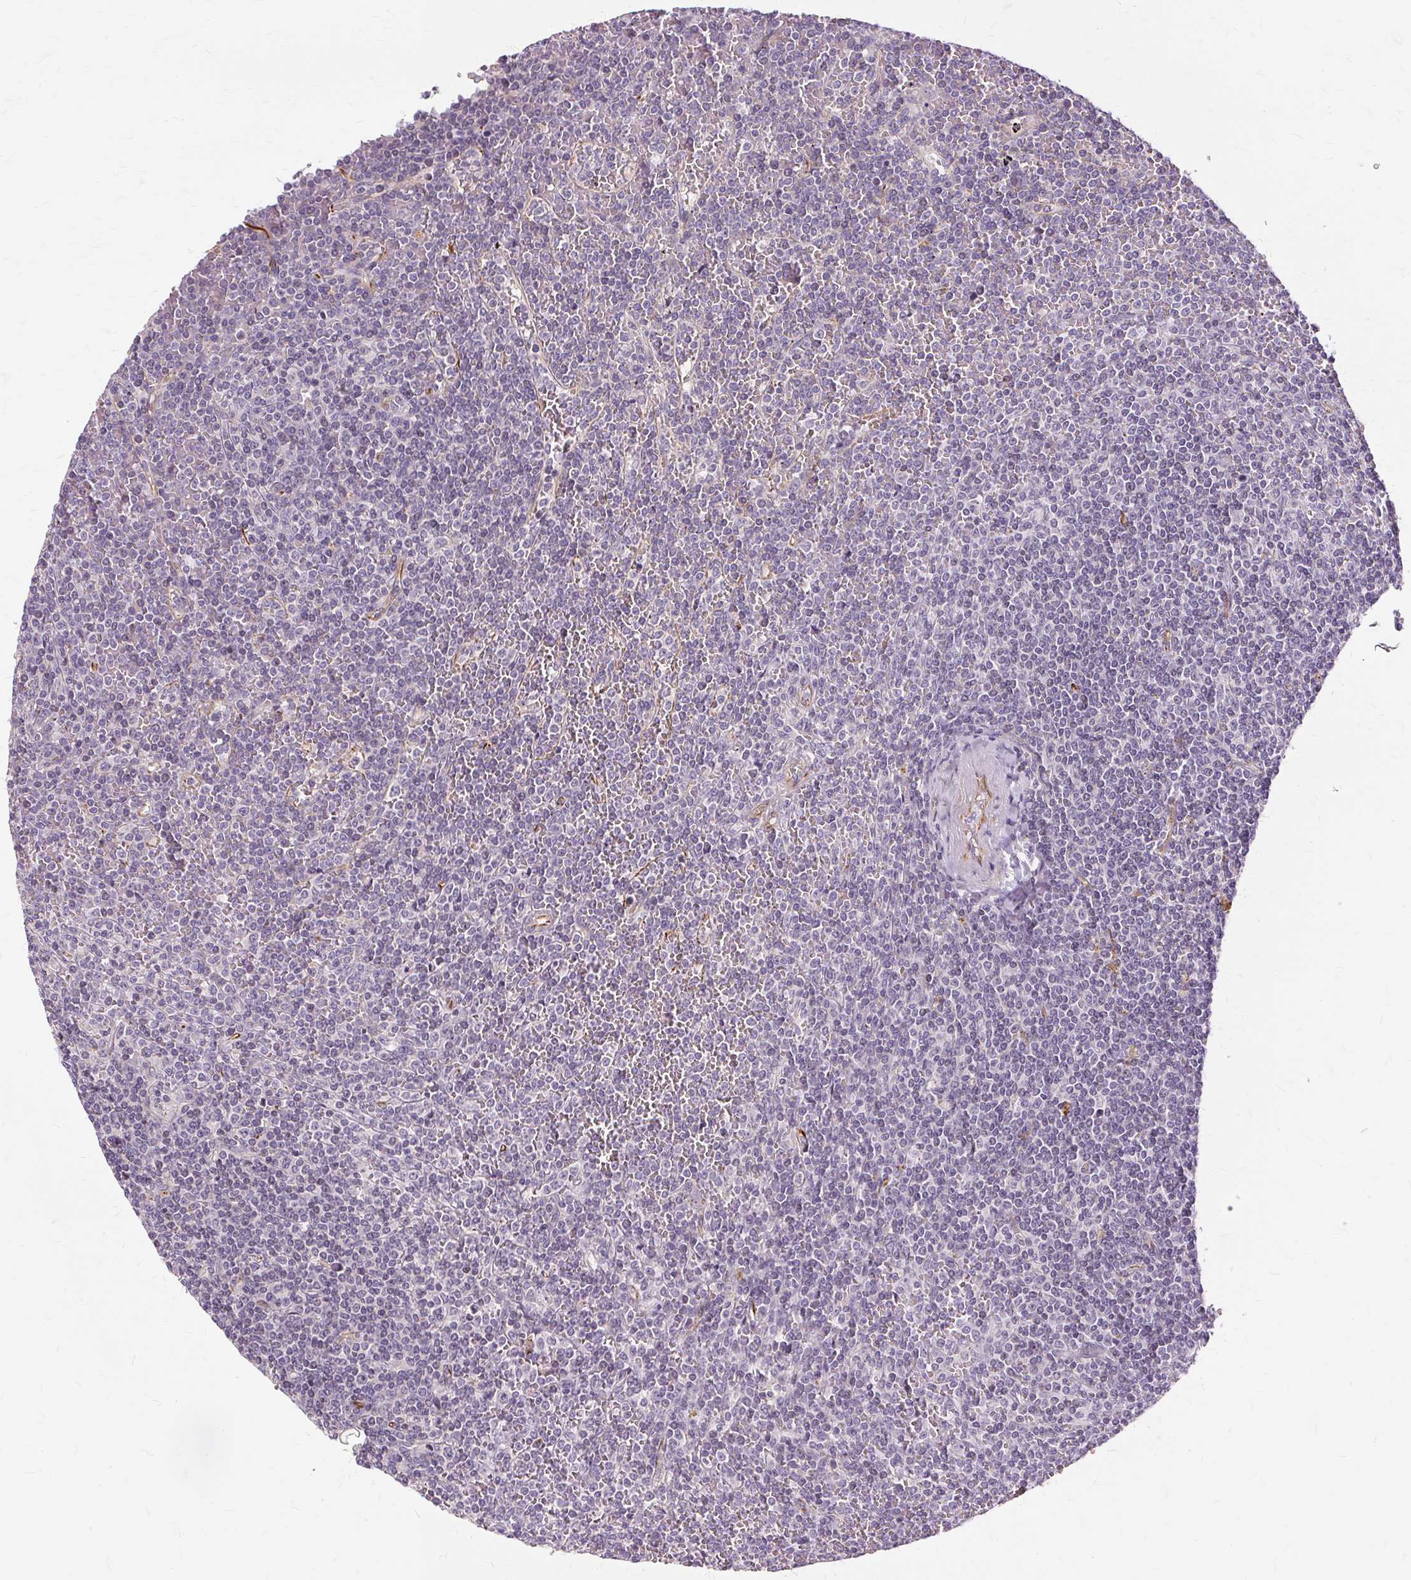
{"staining": {"intensity": "negative", "quantity": "none", "location": "none"}, "tissue": "lymphoma", "cell_type": "Tumor cells", "image_type": "cancer", "snomed": [{"axis": "morphology", "description": "Malignant lymphoma, non-Hodgkin's type, Low grade"}, {"axis": "topography", "description": "Spleen"}], "caption": "Immunohistochemical staining of lymphoma exhibits no significant staining in tumor cells.", "gene": "MMACHC", "patient": {"sex": "female", "age": 19}}